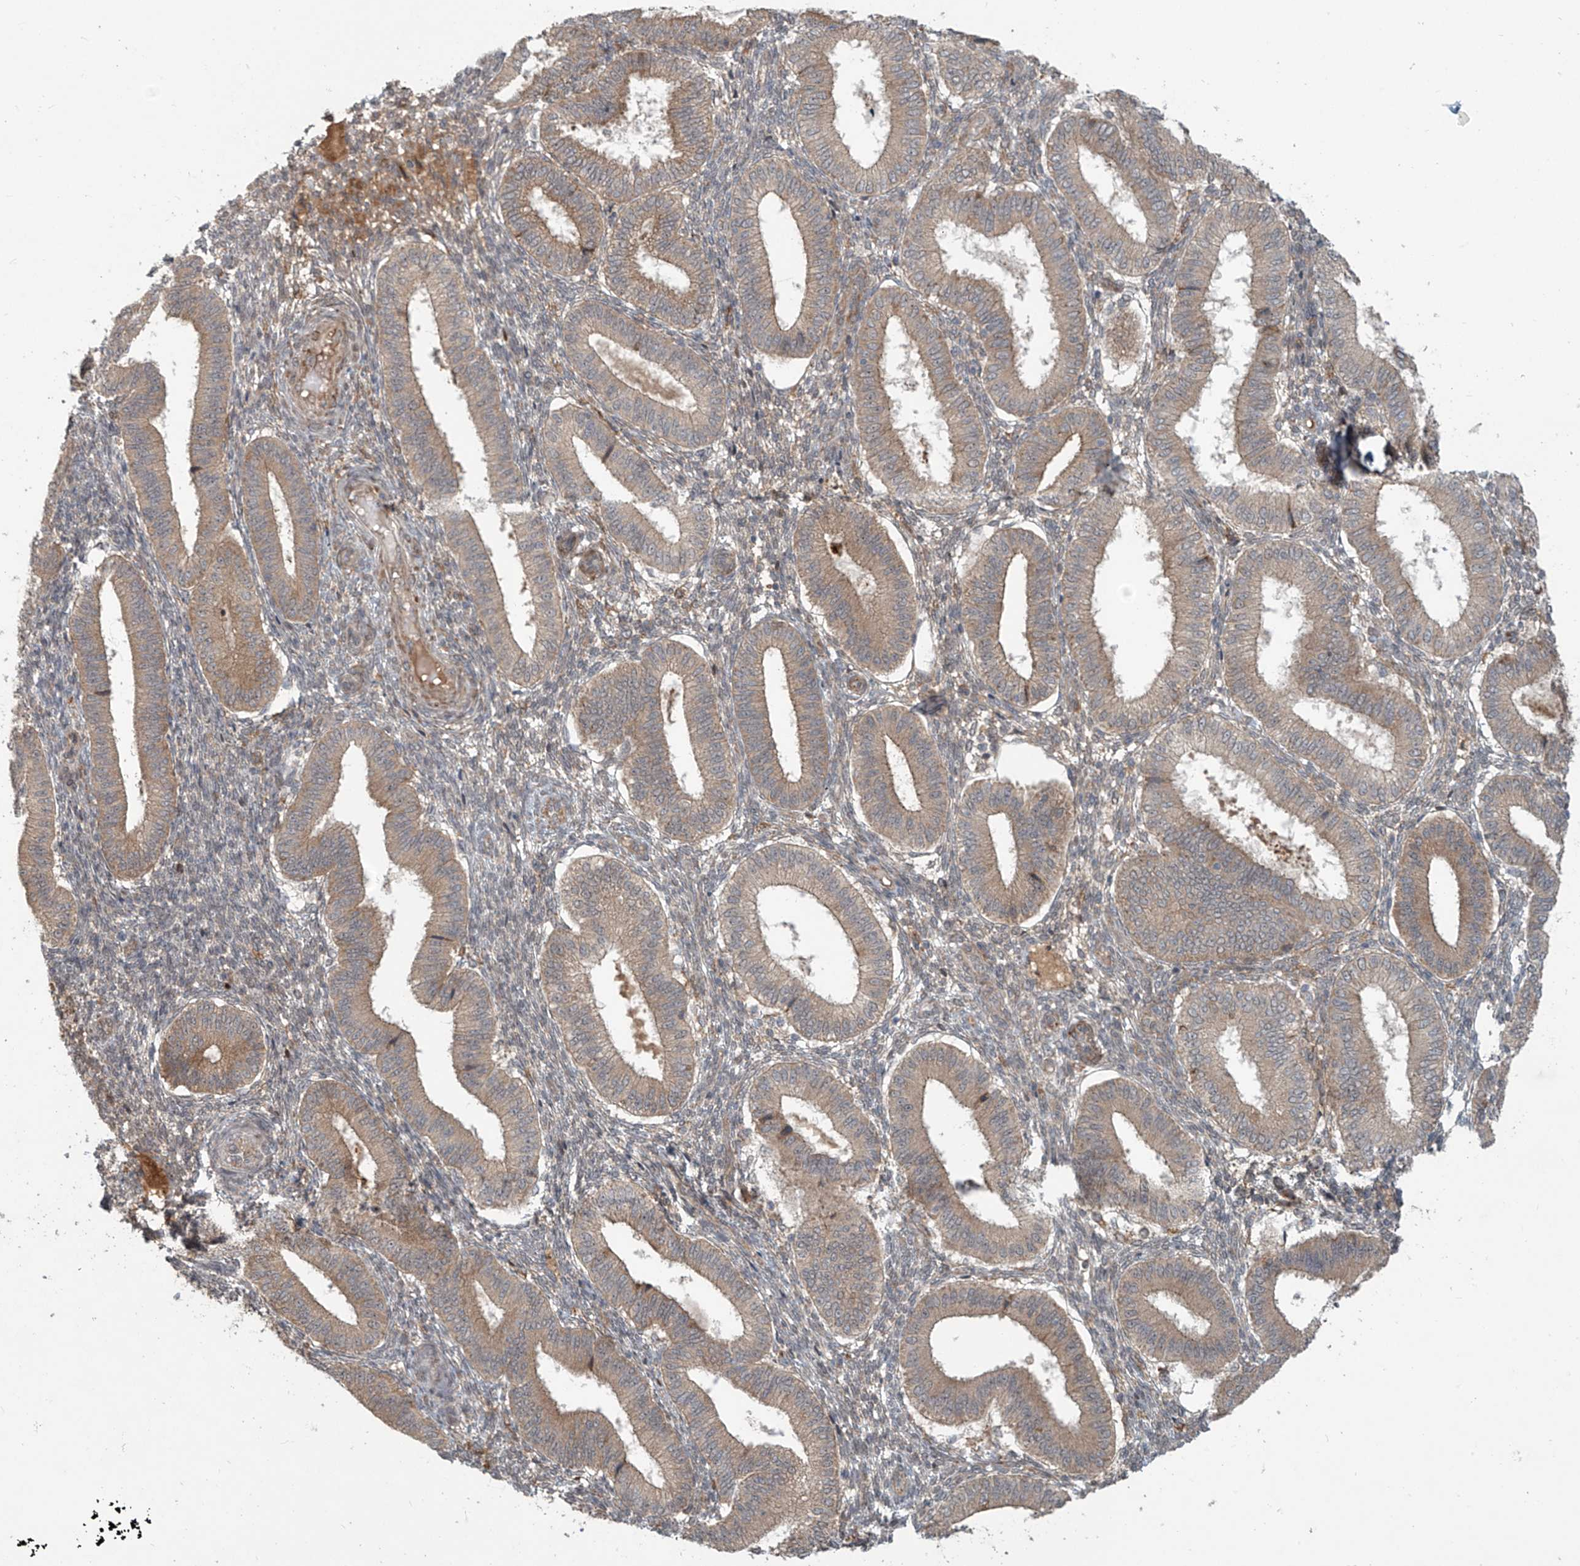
{"staining": {"intensity": "moderate", "quantity": "<25%", "location": "cytoplasmic/membranous"}, "tissue": "endometrium", "cell_type": "Cells in endometrial stroma", "image_type": "normal", "snomed": [{"axis": "morphology", "description": "Normal tissue, NOS"}, {"axis": "topography", "description": "Endometrium"}], "caption": "About <25% of cells in endometrial stroma in benign endometrium display moderate cytoplasmic/membranous protein expression as visualized by brown immunohistochemical staining.", "gene": "KATNIP", "patient": {"sex": "female", "age": 39}}